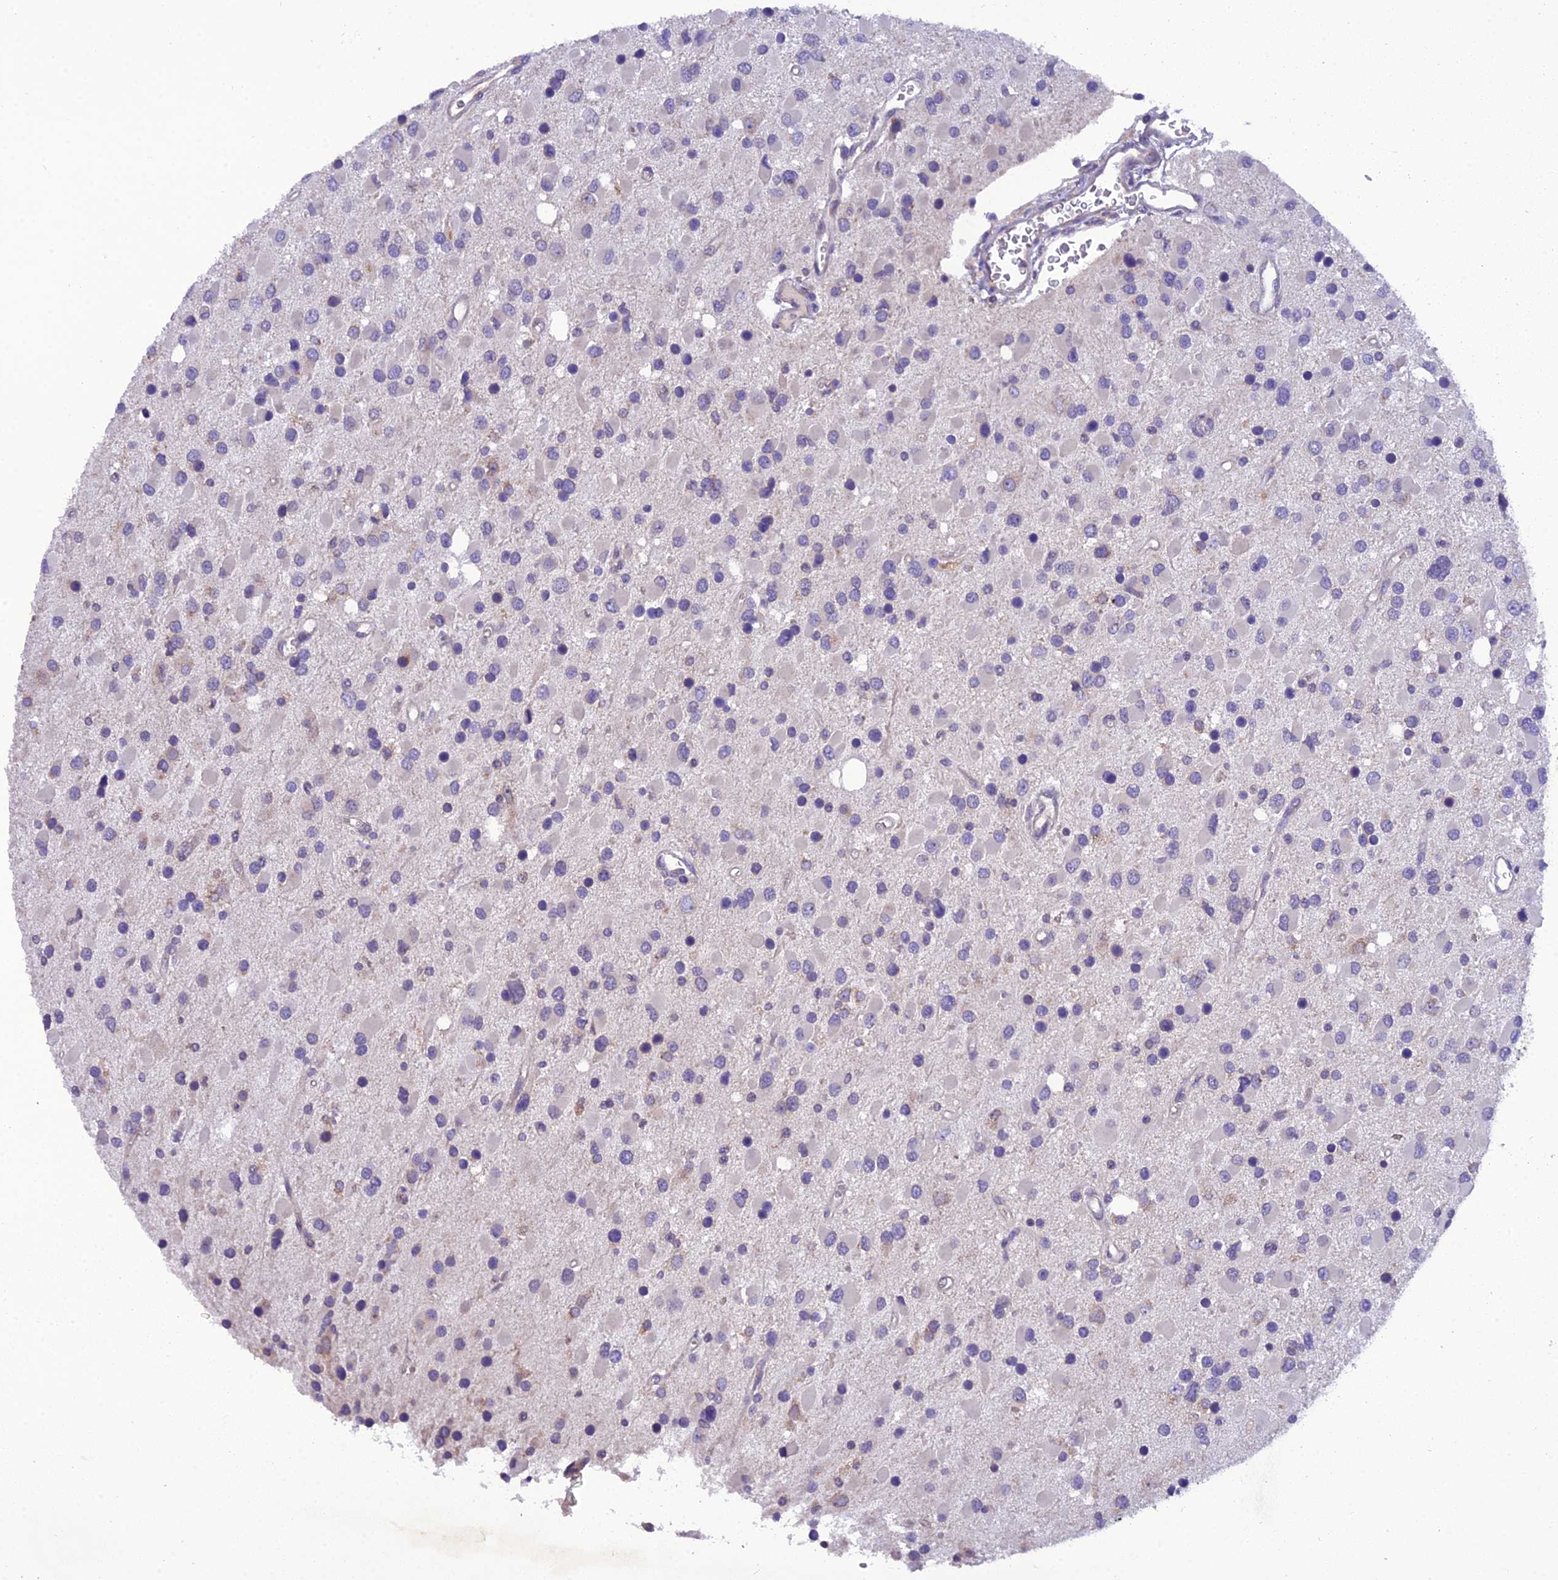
{"staining": {"intensity": "negative", "quantity": "none", "location": "none"}, "tissue": "glioma", "cell_type": "Tumor cells", "image_type": "cancer", "snomed": [{"axis": "morphology", "description": "Glioma, malignant, High grade"}, {"axis": "topography", "description": "Brain"}], "caption": "Tumor cells show no significant expression in glioma.", "gene": "GOLPH3", "patient": {"sex": "male", "age": 53}}